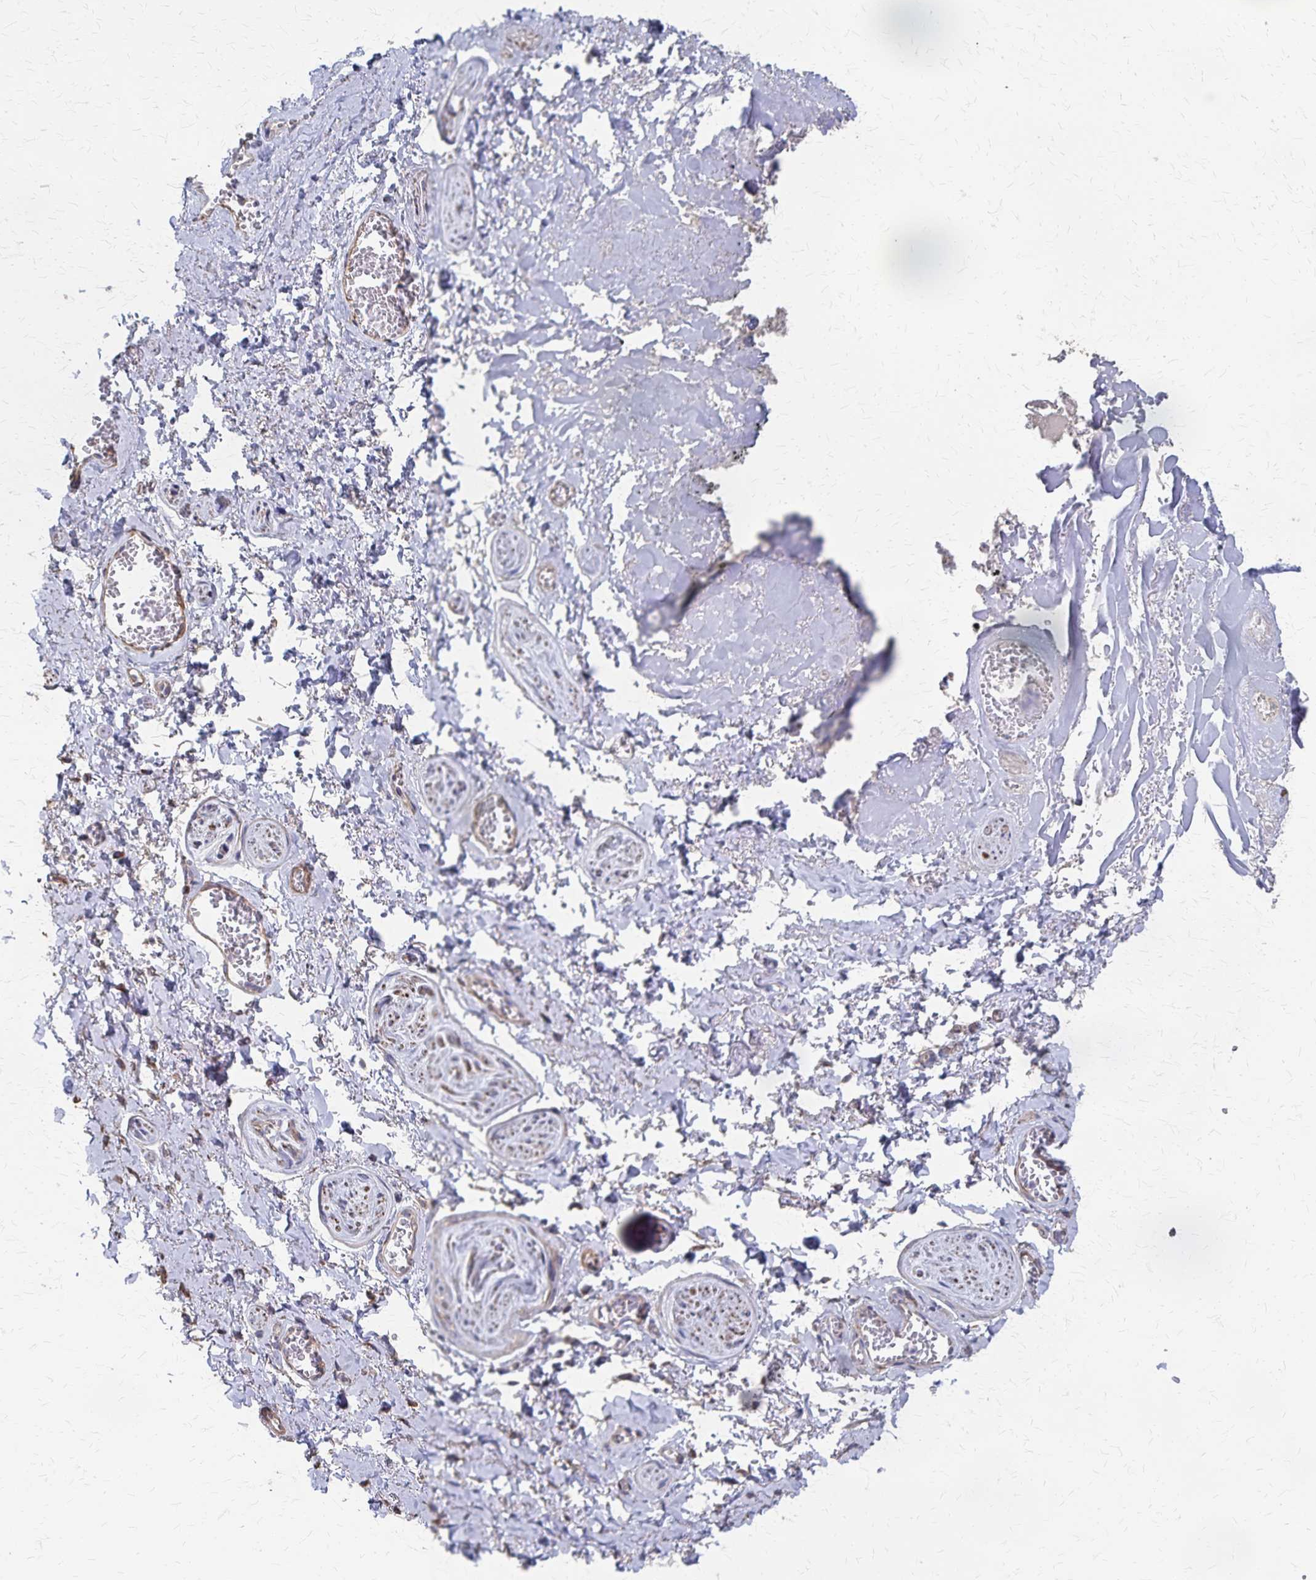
{"staining": {"intensity": "negative", "quantity": "none", "location": "none"}, "tissue": "adipose tissue", "cell_type": "Adipocytes", "image_type": "normal", "snomed": [{"axis": "morphology", "description": "Normal tissue, NOS"}, {"axis": "topography", "description": "Vulva"}, {"axis": "topography", "description": "Peripheral nerve tissue"}], "caption": "Histopathology image shows no protein positivity in adipocytes of benign adipose tissue. (DAB (3,3'-diaminobenzidine) IHC, high magnification).", "gene": "PGAP2", "patient": {"sex": "female", "age": 66}}